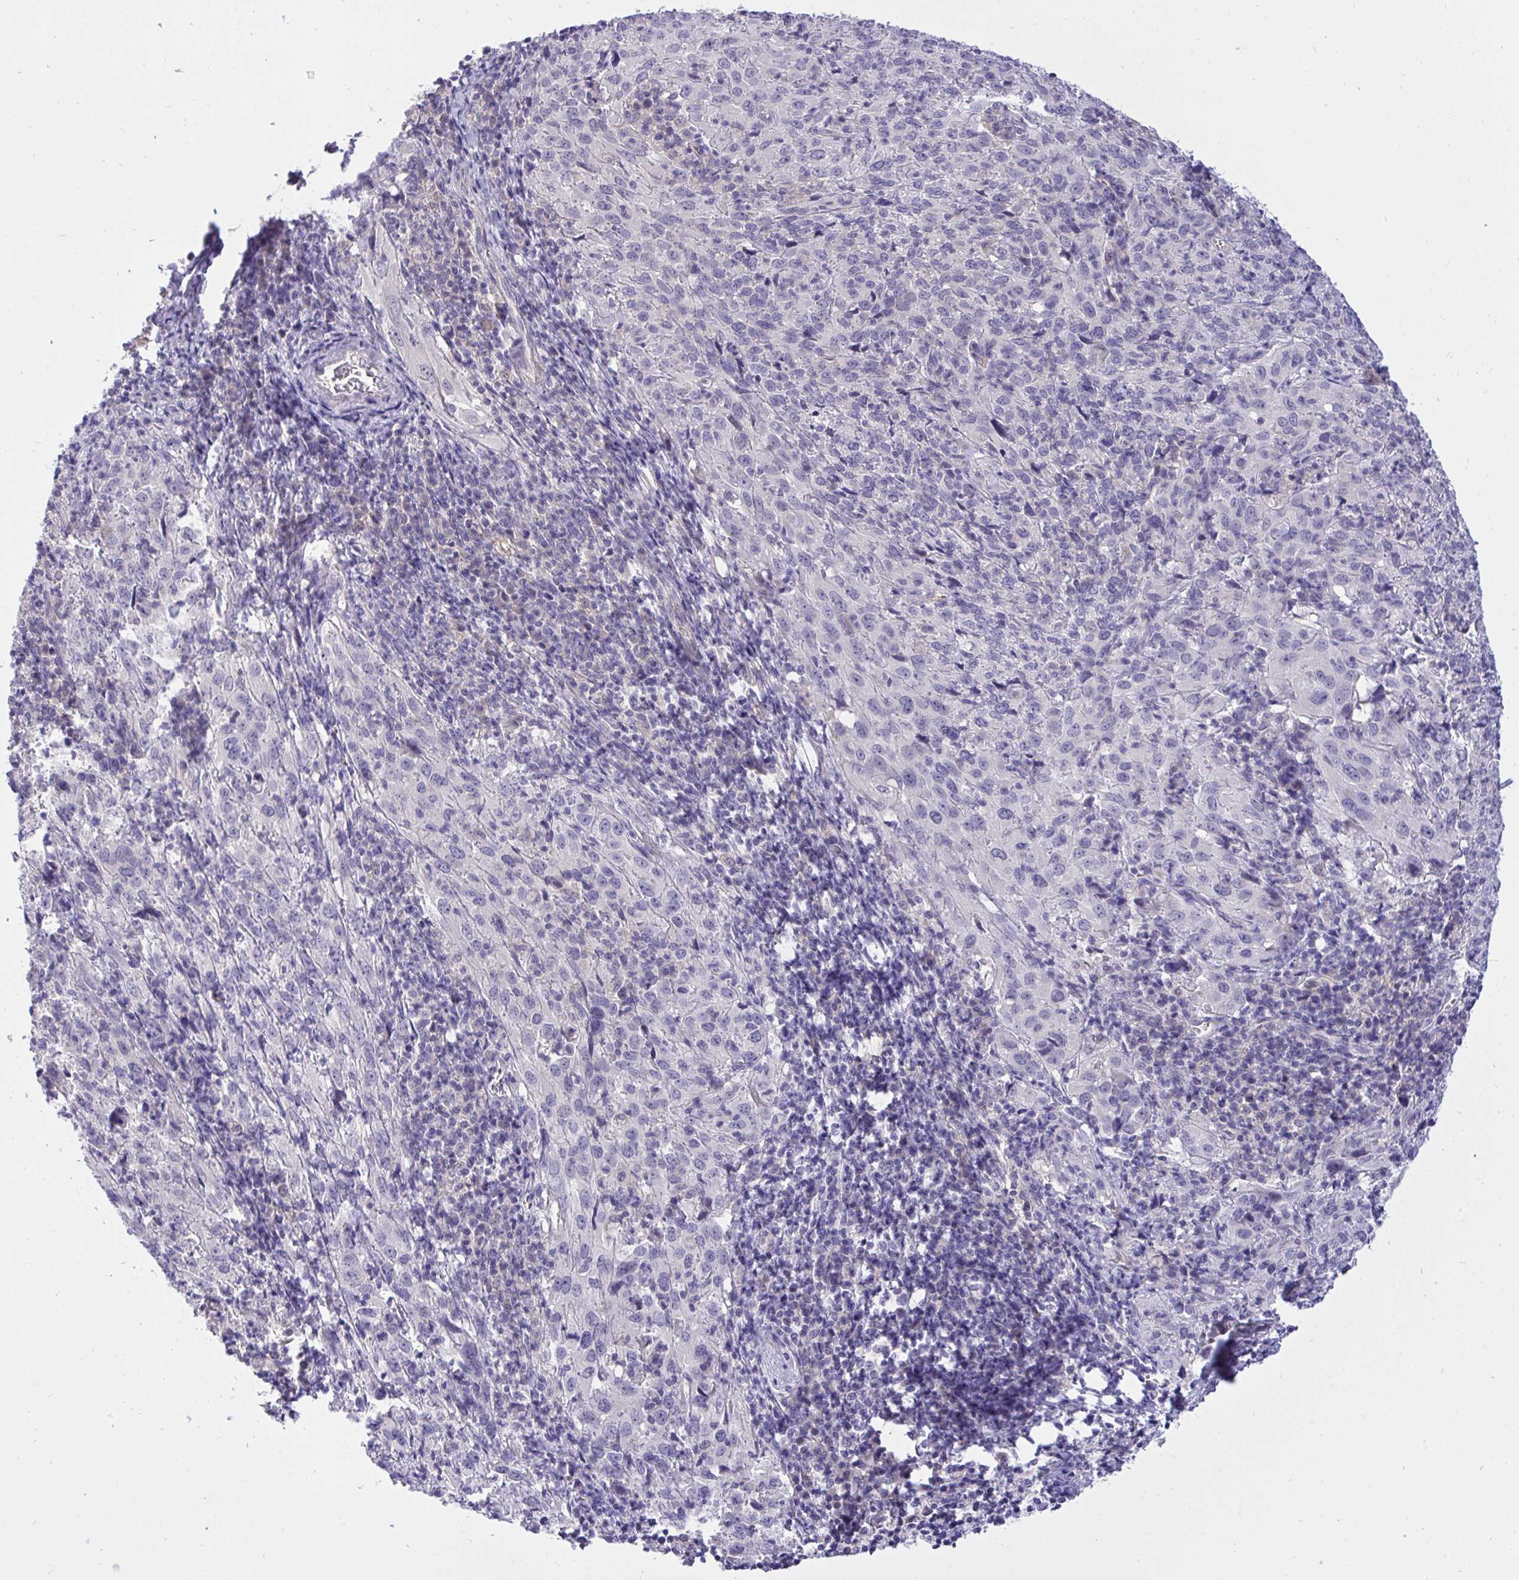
{"staining": {"intensity": "negative", "quantity": "none", "location": "none"}, "tissue": "cervical cancer", "cell_type": "Tumor cells", "image_type": "cancer", "snomed": [{"axis": "morphology", "description": "Squamous cell carcinoma, NOS"}, {"axis": "topography", "description": "Cervix"}], "caption": "Cervical cancer (squamous cell carcinoma) was stained to show a protein in brown. There is no significant positivity in tumor cells.", "gene": "C19orf54", "patient": {"sex": "female", "age": 51}}